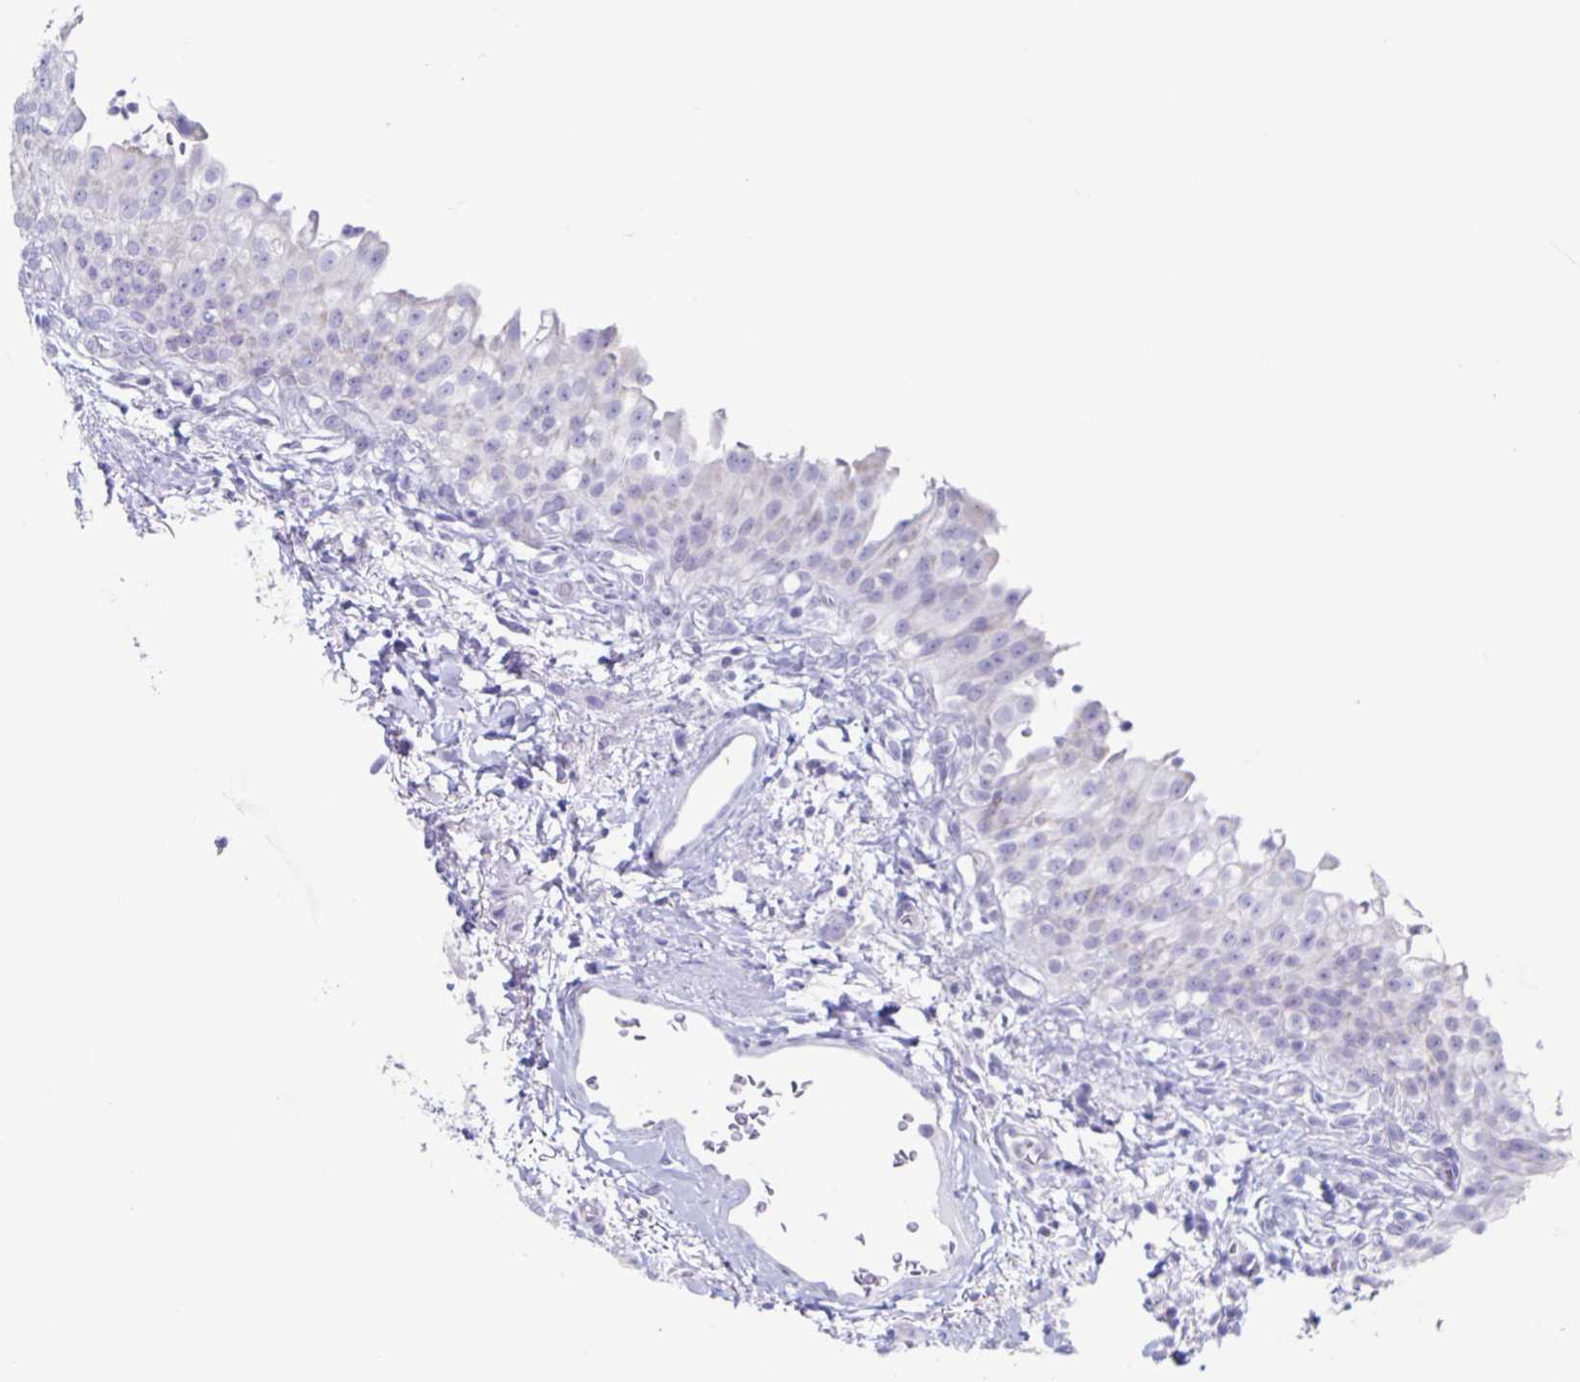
{"staining": {"intensity": "negative", "quantity": "none", "location": "none"}, "tissue": "urinary bladder", "cell_type": "Urothelial cells", "image_type": "normal", "snomed": [{"axis": "morphology", "description": "Normal tissue, NOS"}, {"axis": "topography", "description": "Urinary bladder"}, {"axis": "topography", "description": "Peripheral nerve tissue"}], "caption": "This image is of benign urinary bladder stained with immunohistochemistry (IHC) to label a protein in brown with the nuclei are counter-stained blue. There is no positivity in urothelial cells.", "gene": "CT45A10", "patient": {"sex": "female", "age": 60}}